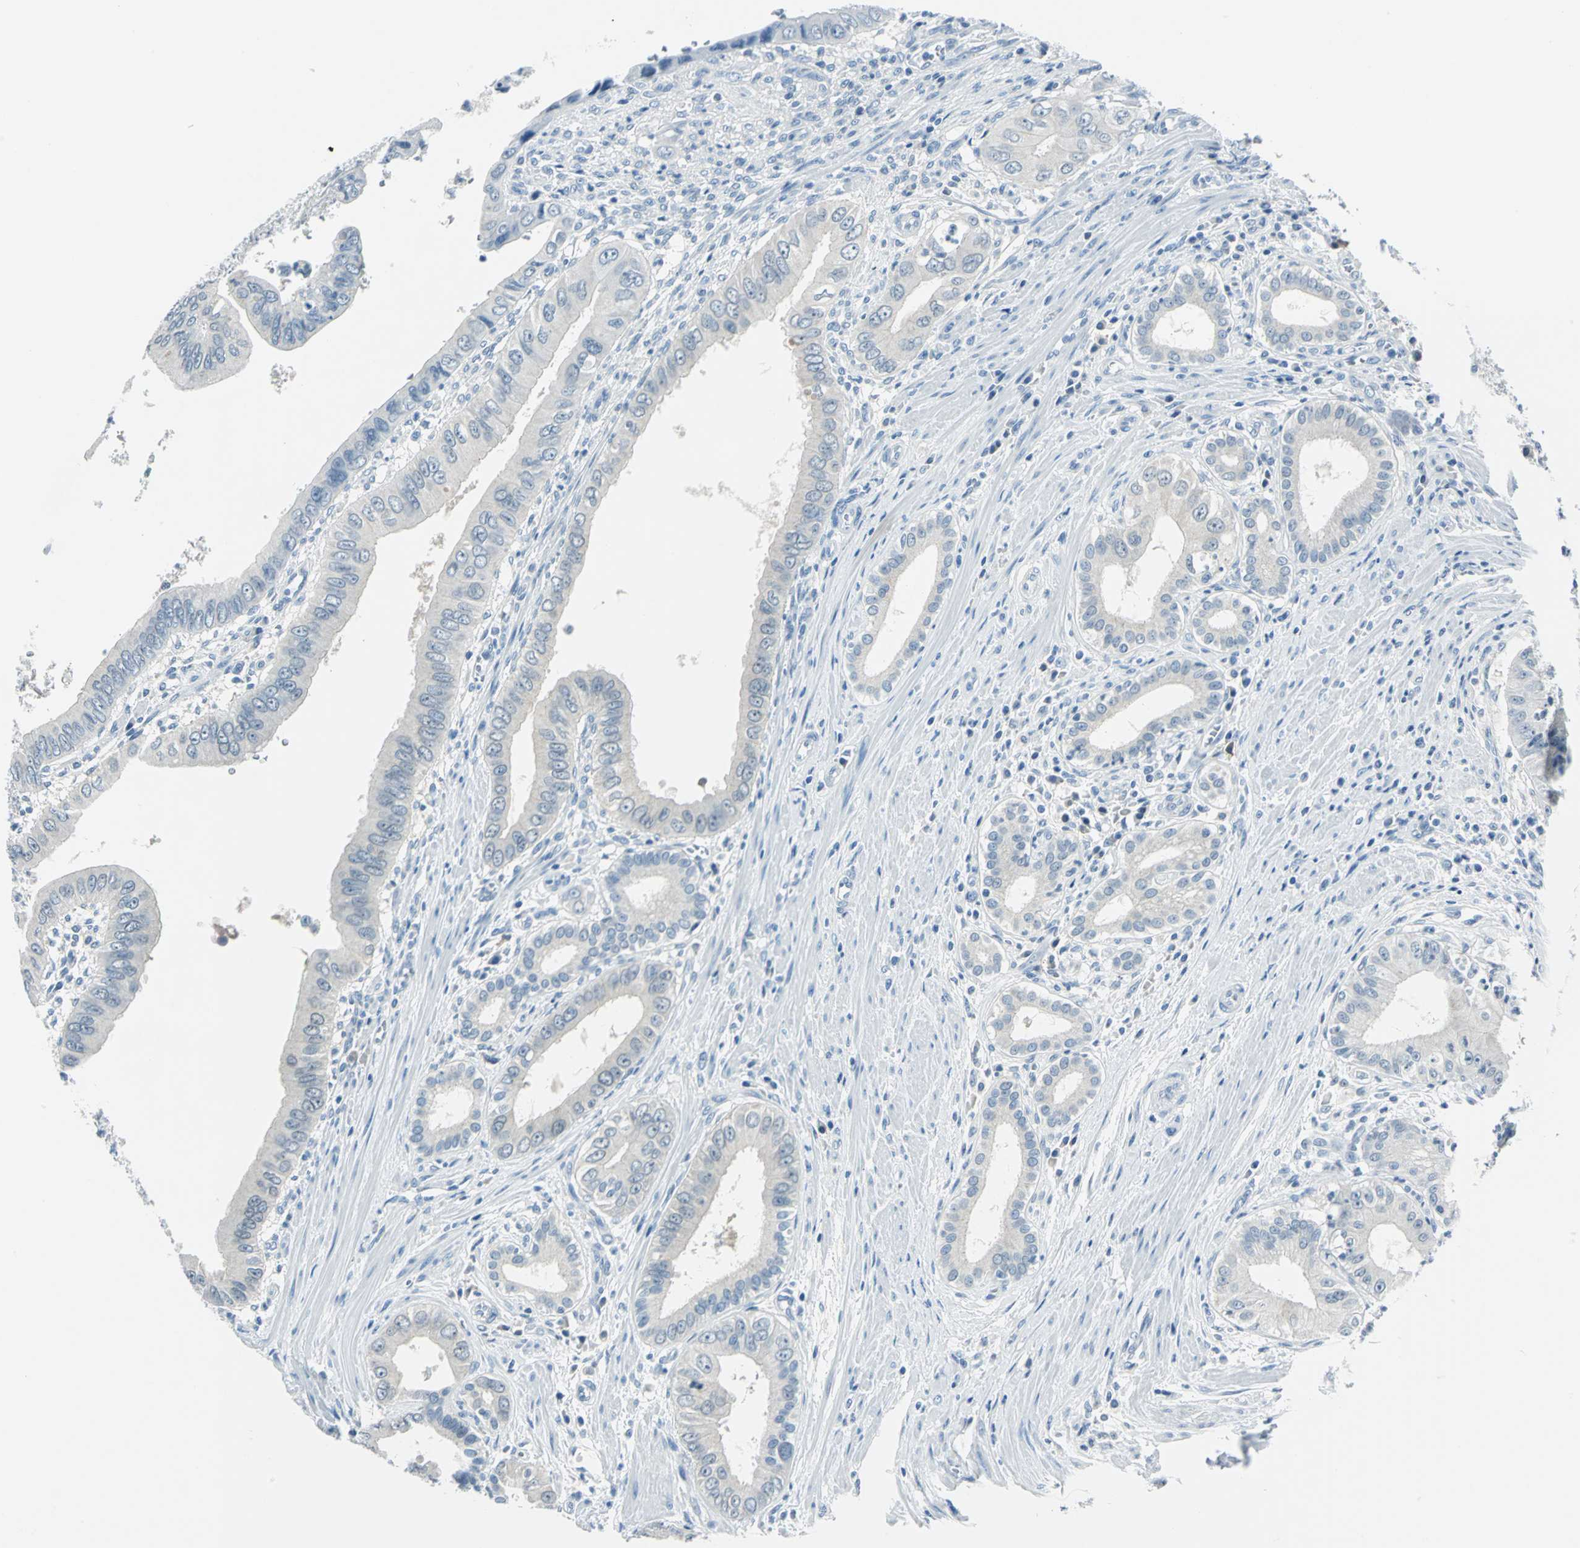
{"staining": {"intensity": "negative", "quantity": "none", "location": "none"}, "tissue": "pancreatic cancer", "cell_type": "Tumor cells", "image_type": "cancer", "snomed": [{"axis": "morphology", "description": "Normal tissue, NOS"}, {"axis": "topography", "description": "Lymph node"}], "caption": "DAB immunohistochemical staining of human pancreatic cancer reveals no significant positivity in tumor cells.", "gene": "AKR1A1", "patient": {"sex": "male", "age": 50}}